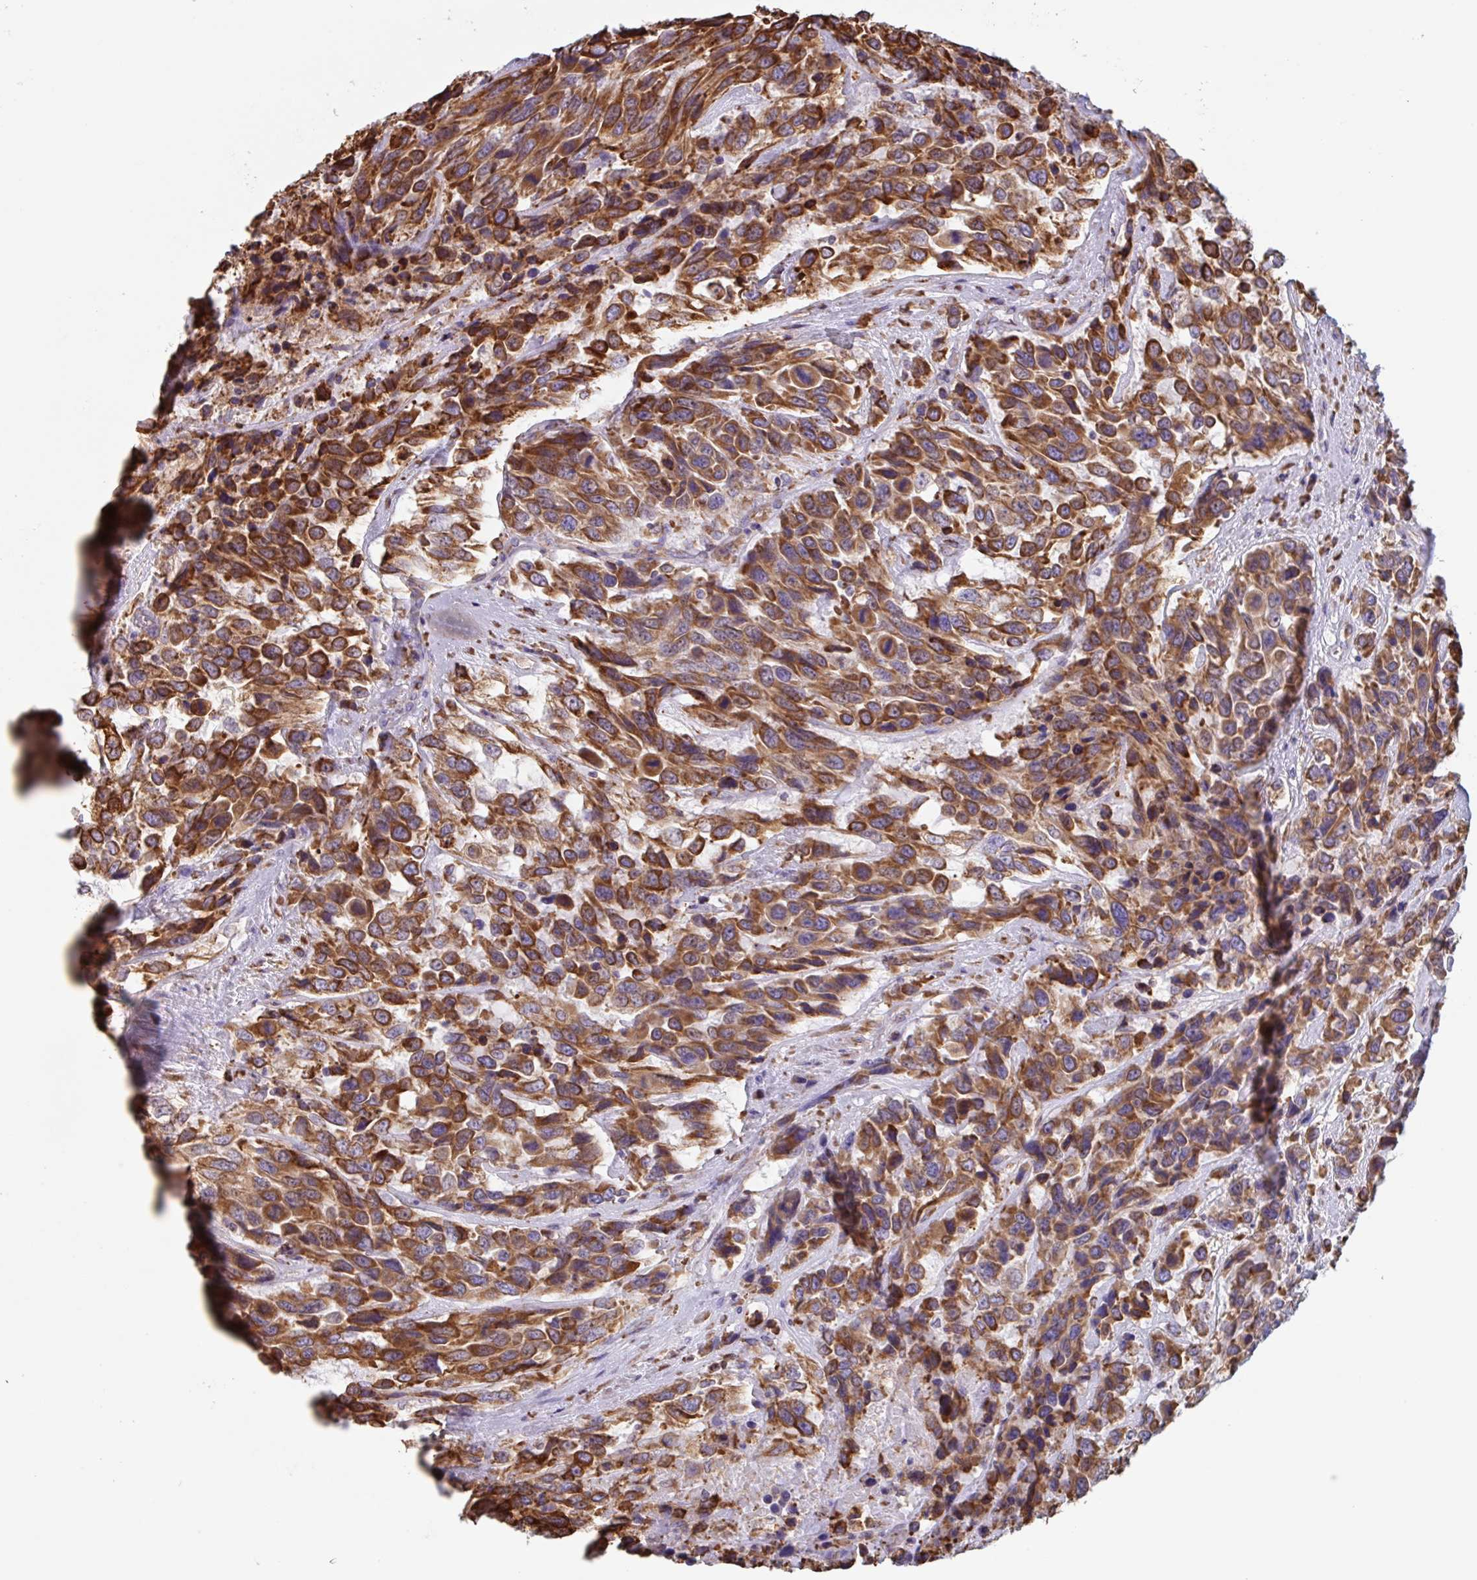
{"staining": {"intensity": "strong", "quantity": ">75%", "location": "cytoplasmic/membranous"}, "tissue": "urothelial cancer", "cell_type": "Tumor cells", "image_type": "cancer", "snomed": [{"axis": "morphology", "description": "Urothelial carcinoma, High grade"}, {"axis": "topography", "description": "Urinary bladder"}], "caption": "There is high levels of strong cytoplasmic/membranous staining in tumor cells of urothelial cancer, as demonstrated by immunohistochemical staining (brown color).", "gene": "DOK4", "patient": {"sex": "female", "age": 70}}